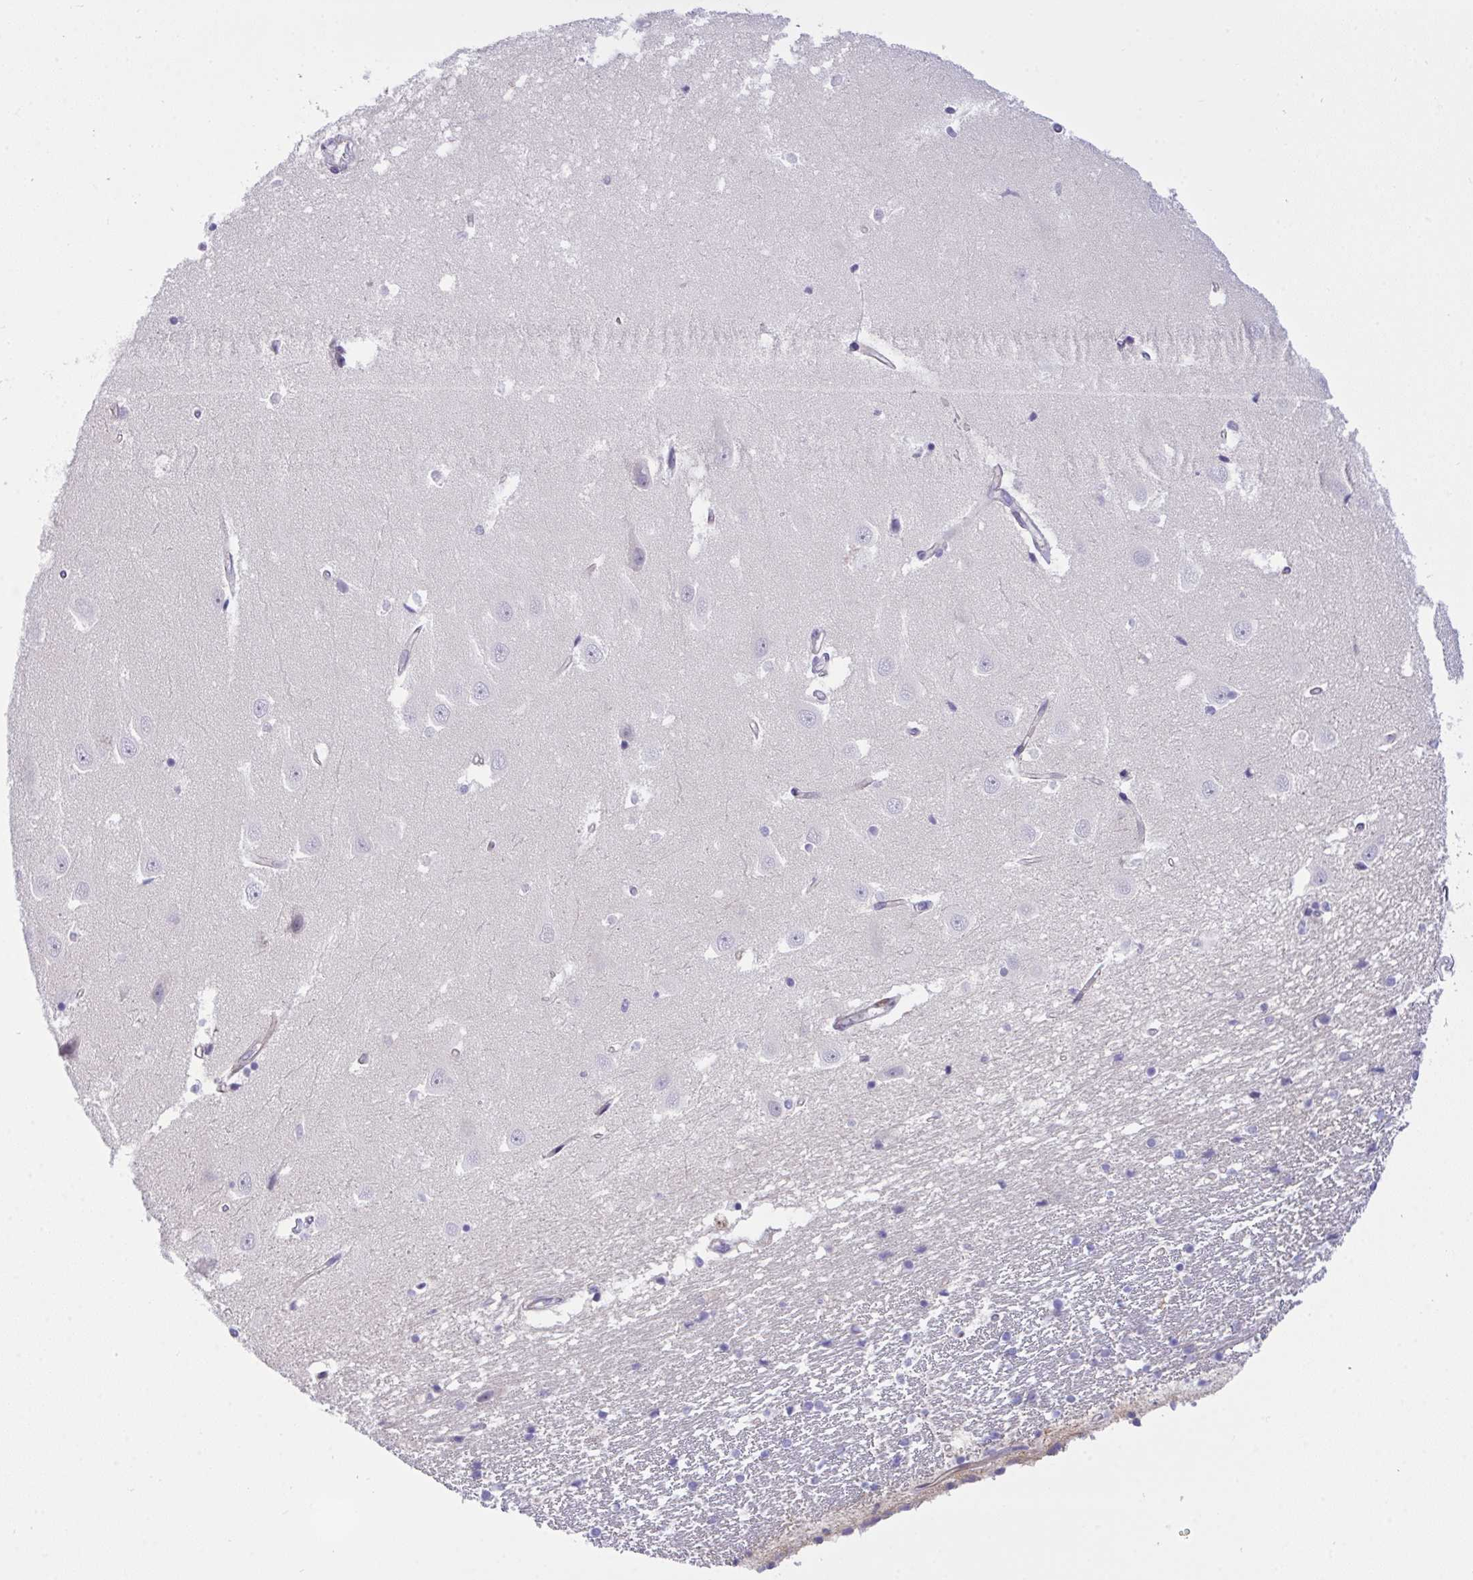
{"staining": {"intensity": "negative", "quantity": "none", "location": "none"}, "tissue": "hippocampus", "cell_type": "Glial cells", "image_type": "normal", "snomed": [{"axis": "morphology", "description": "Normal tissue, NOS"}, {"axis": "topography", "description": "Hippocampus"}], "caption": "Image shows no protein positivity in glial cells of normal hippocampus. (DAB immunohistochemistry visualized using brightfield microscopy, high magnification).", "gene": "HOXD12", "patient": {"sex": "male", "age": 63}}